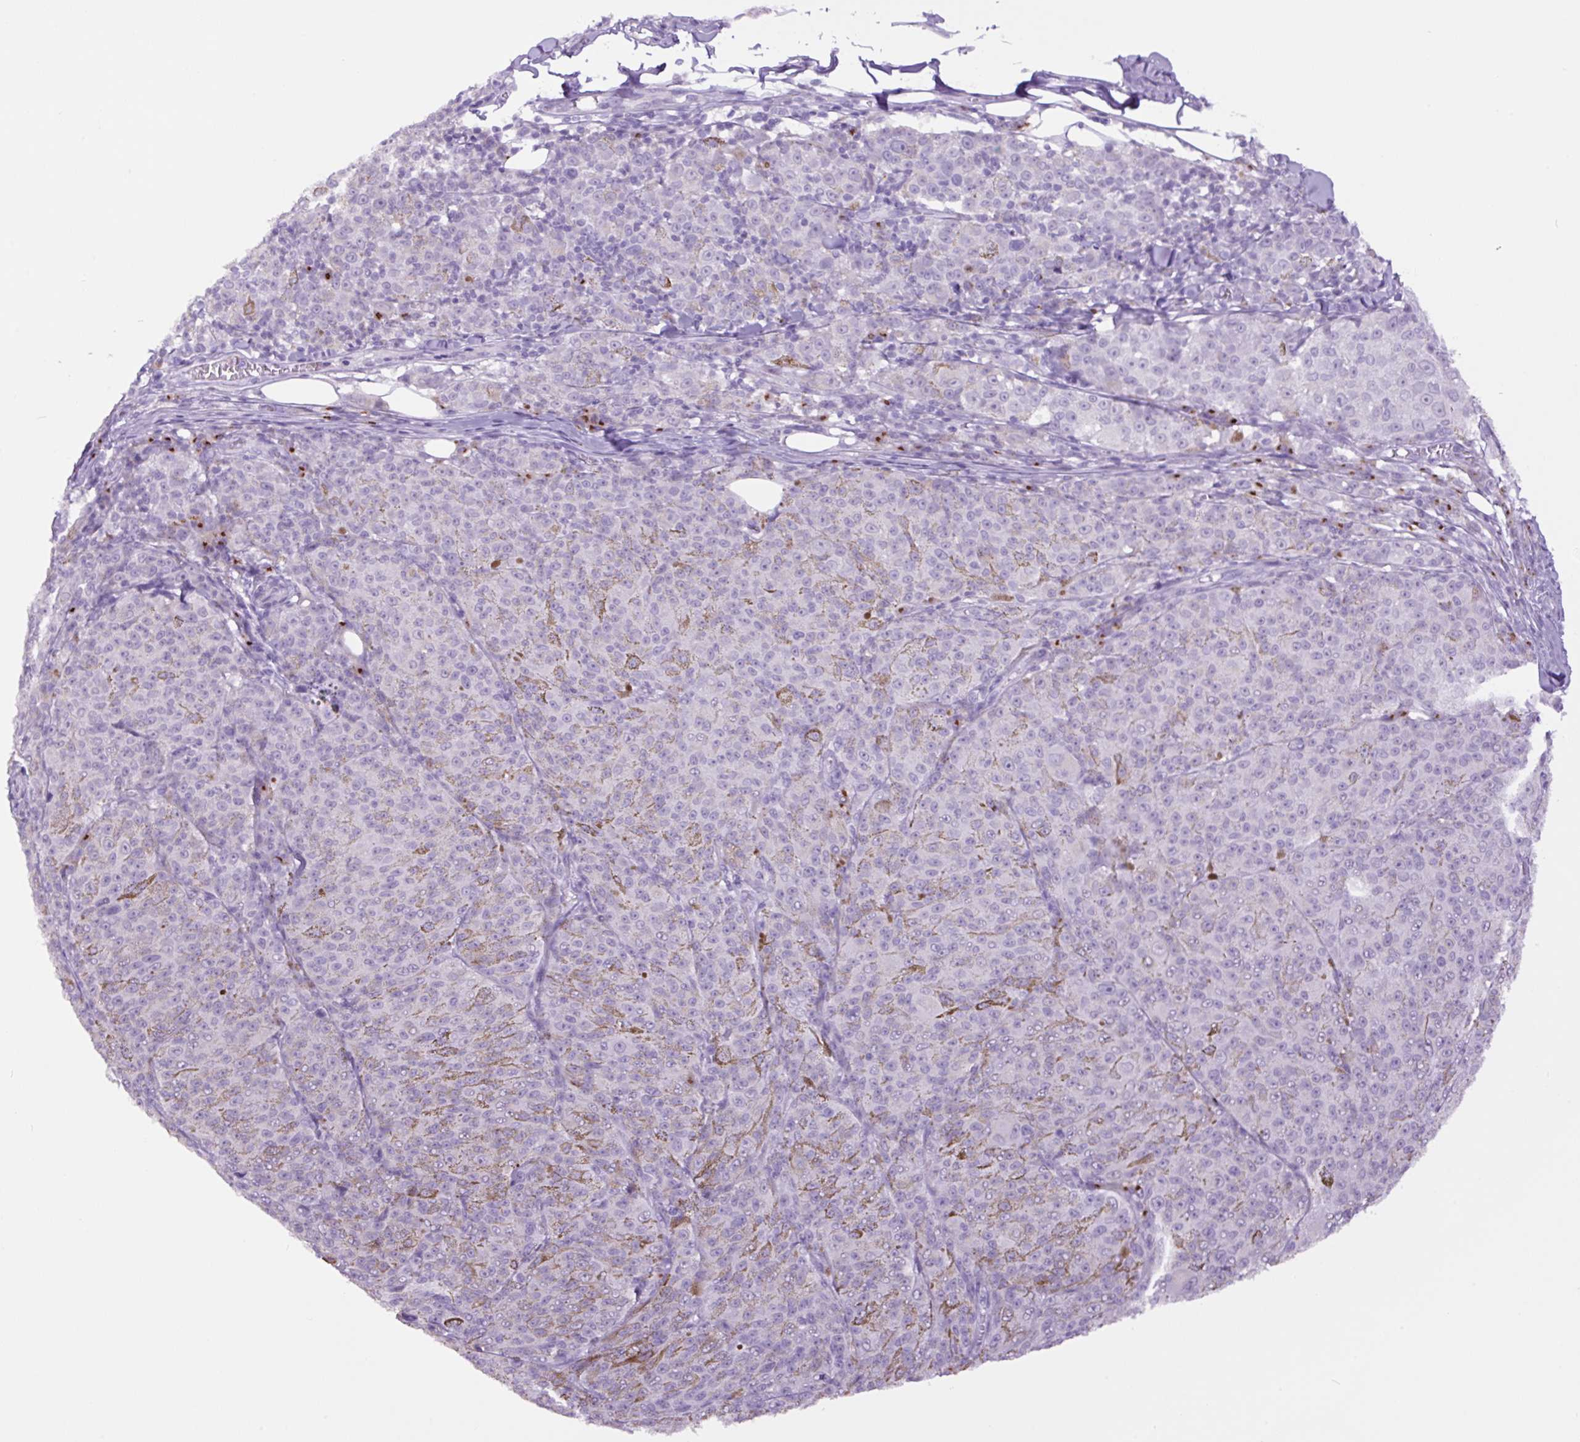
{"staining": {"intensity": "negative", "quantity": "none", "location": "none"}, "tissue": "melanoma", "cell_type": "Tumor cells", "image_type": "cancer", "snomed": [{"axis": "morphology", "description": "Malignant melanoma, NOS"}, {"axis": "topography", "description": "Skin"}], "caption": "Malignant melanoma stained for a protein using immunohistochemistry demonstrates no staining tumor cells.", "gene": "MFSD3", "patient": {"sex": "female", "age": 52}}